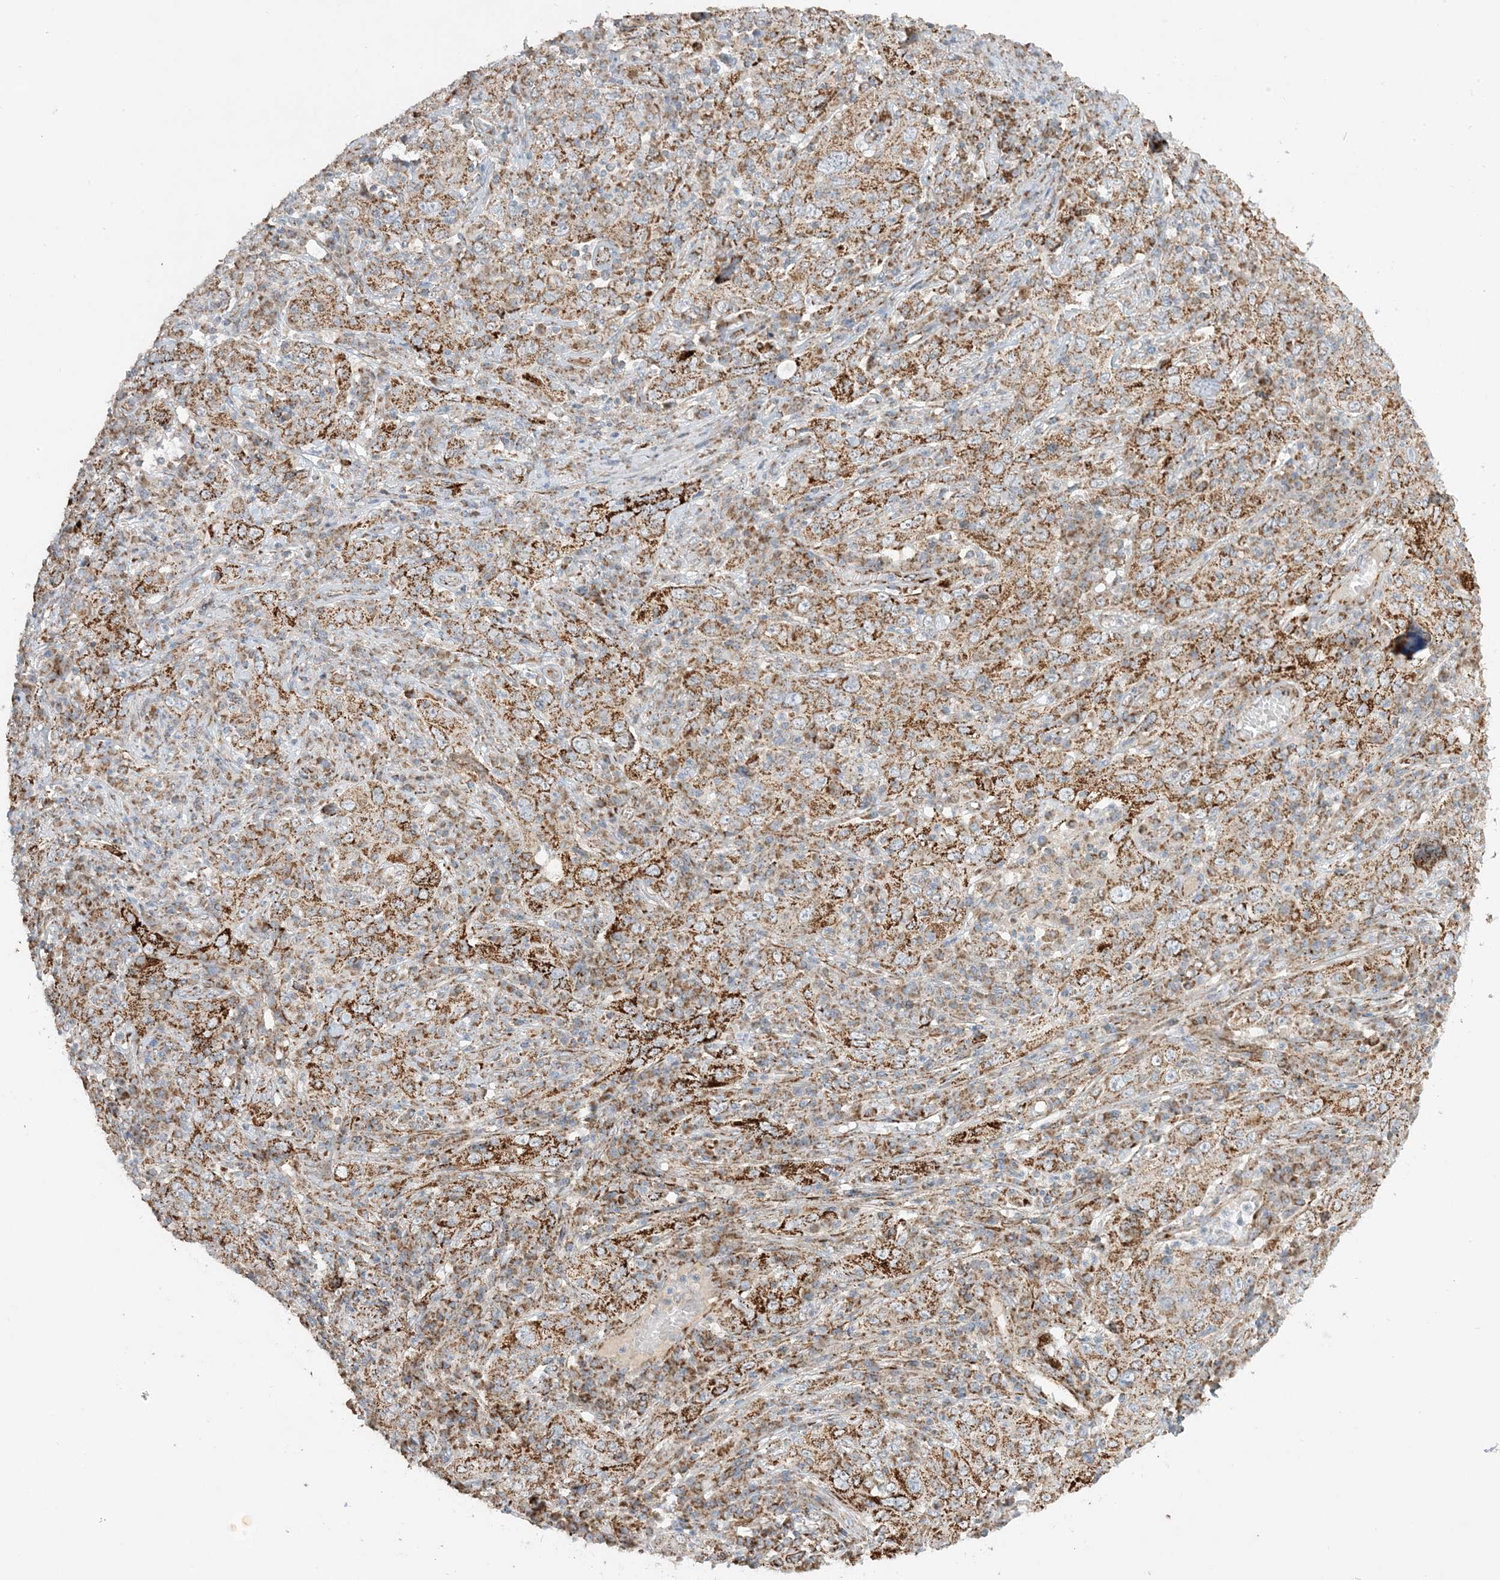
{"staining": {"intensity": "strong", "quantity": ">75%", "location": "cytoplasmic/membranous"}, "tissue": "cervical cancer", "cell_type": "Tumor cells", "image_type": "cancer", "snomed": [{"axis": "morphology", "description": "Squamous cell carcinoma, NOS"}, {"axis": "topography", "description": "Cervix"}], "caption": "A brown stain shows strong cytoplasmic/membranous expression of a protein in cervical squamous cell carcinoma tumor cells. Immunohistochemistry stains the protein in brown and the nuclei are stained blue.", "gene": "NDUFAF3", "patient": {"sex": "female", "age": 46}}